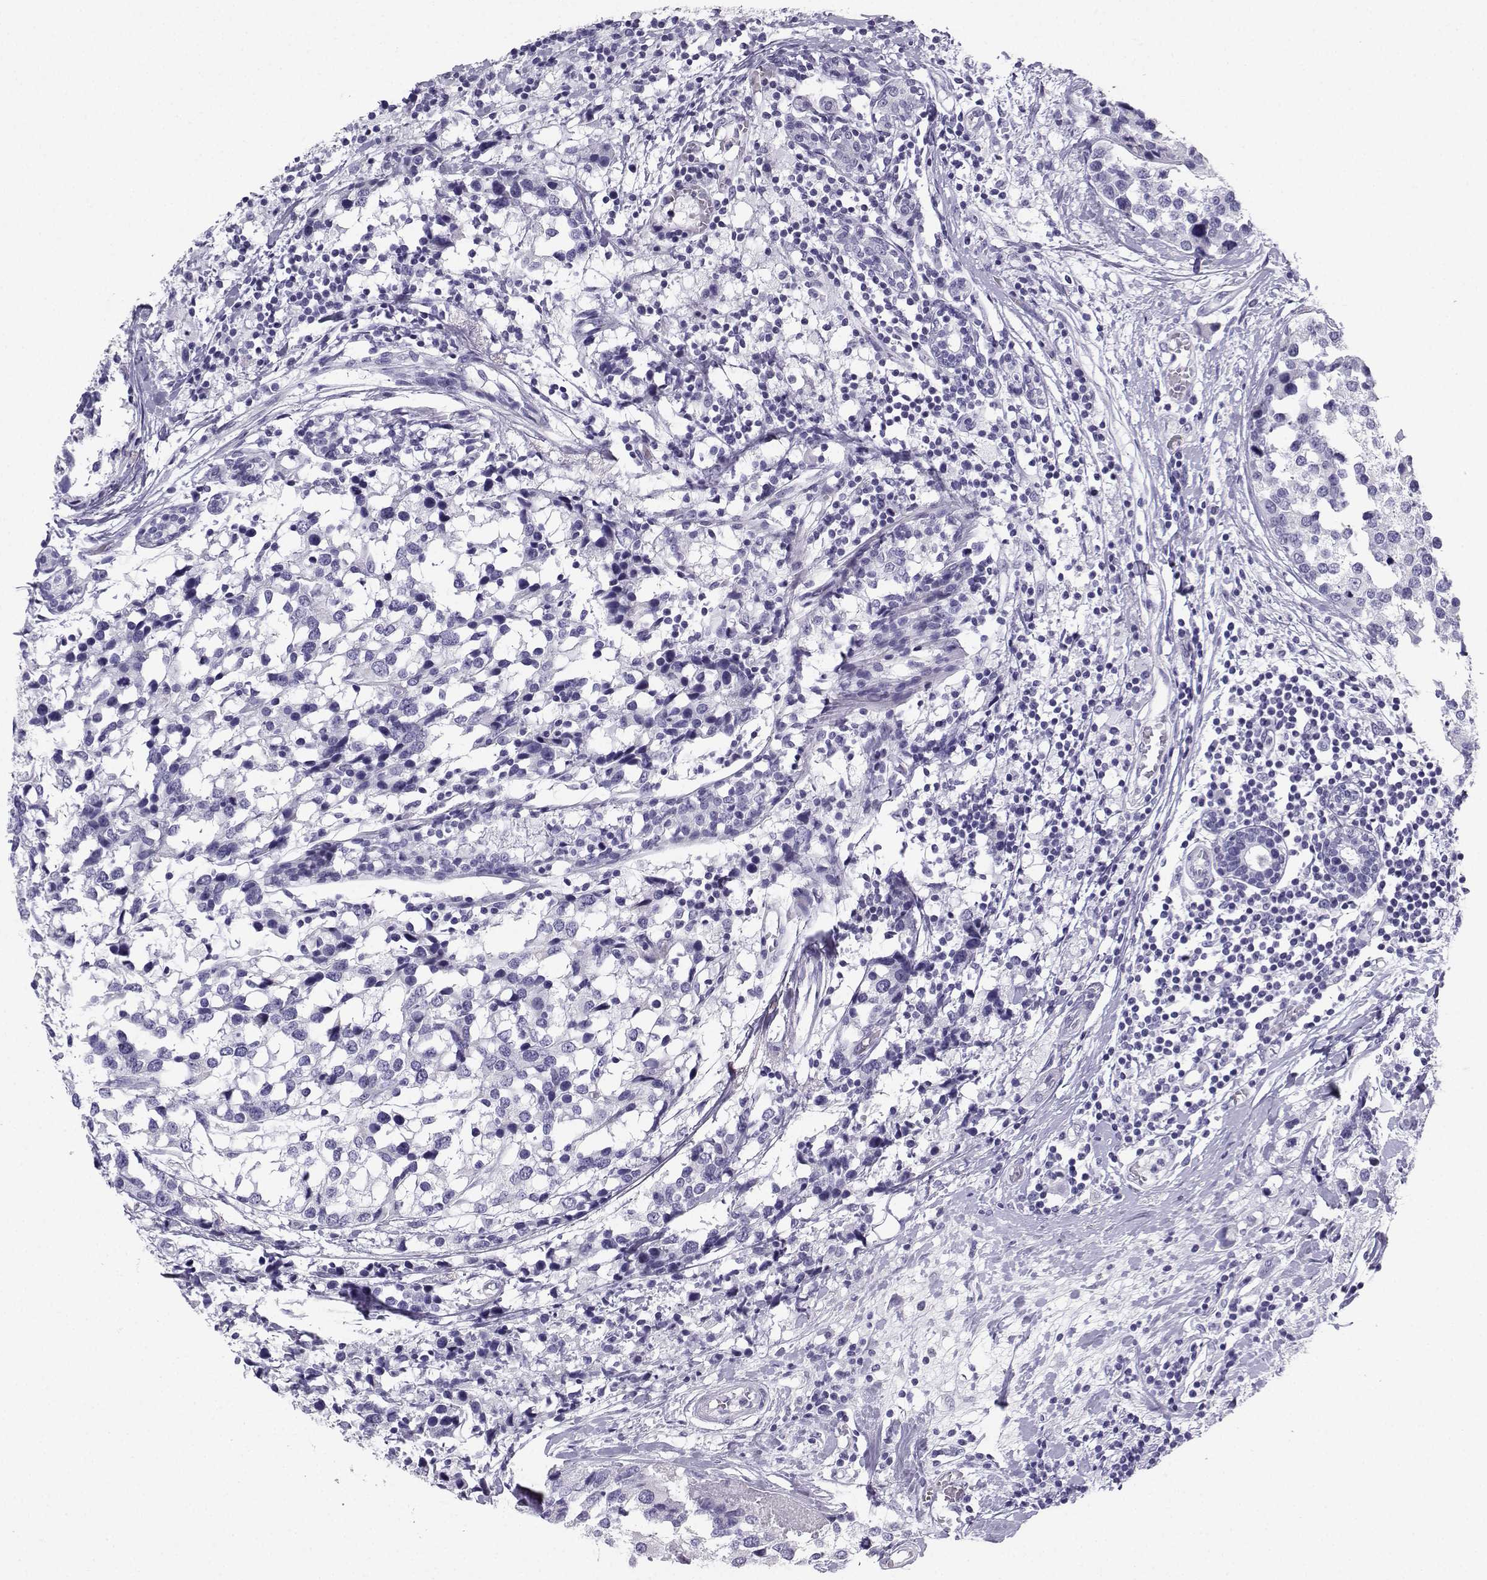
{"staining": {"intensity": "negative", "quantity": "none", "location": "none"}, "tissue": "breast cancer", "cell_type": "Tumor cells", "image_type": "cancer", "snomed": [{"axis": "morphology", "description": "Lobular carcinoma"}, {"axis": "topography", "description": "Breast"}], "caption": "Tumor cells show no significant protein expression in breast lobular carcinoma.", "gene": "NEFL", "patient": {"sex": "female", "age": 59}}